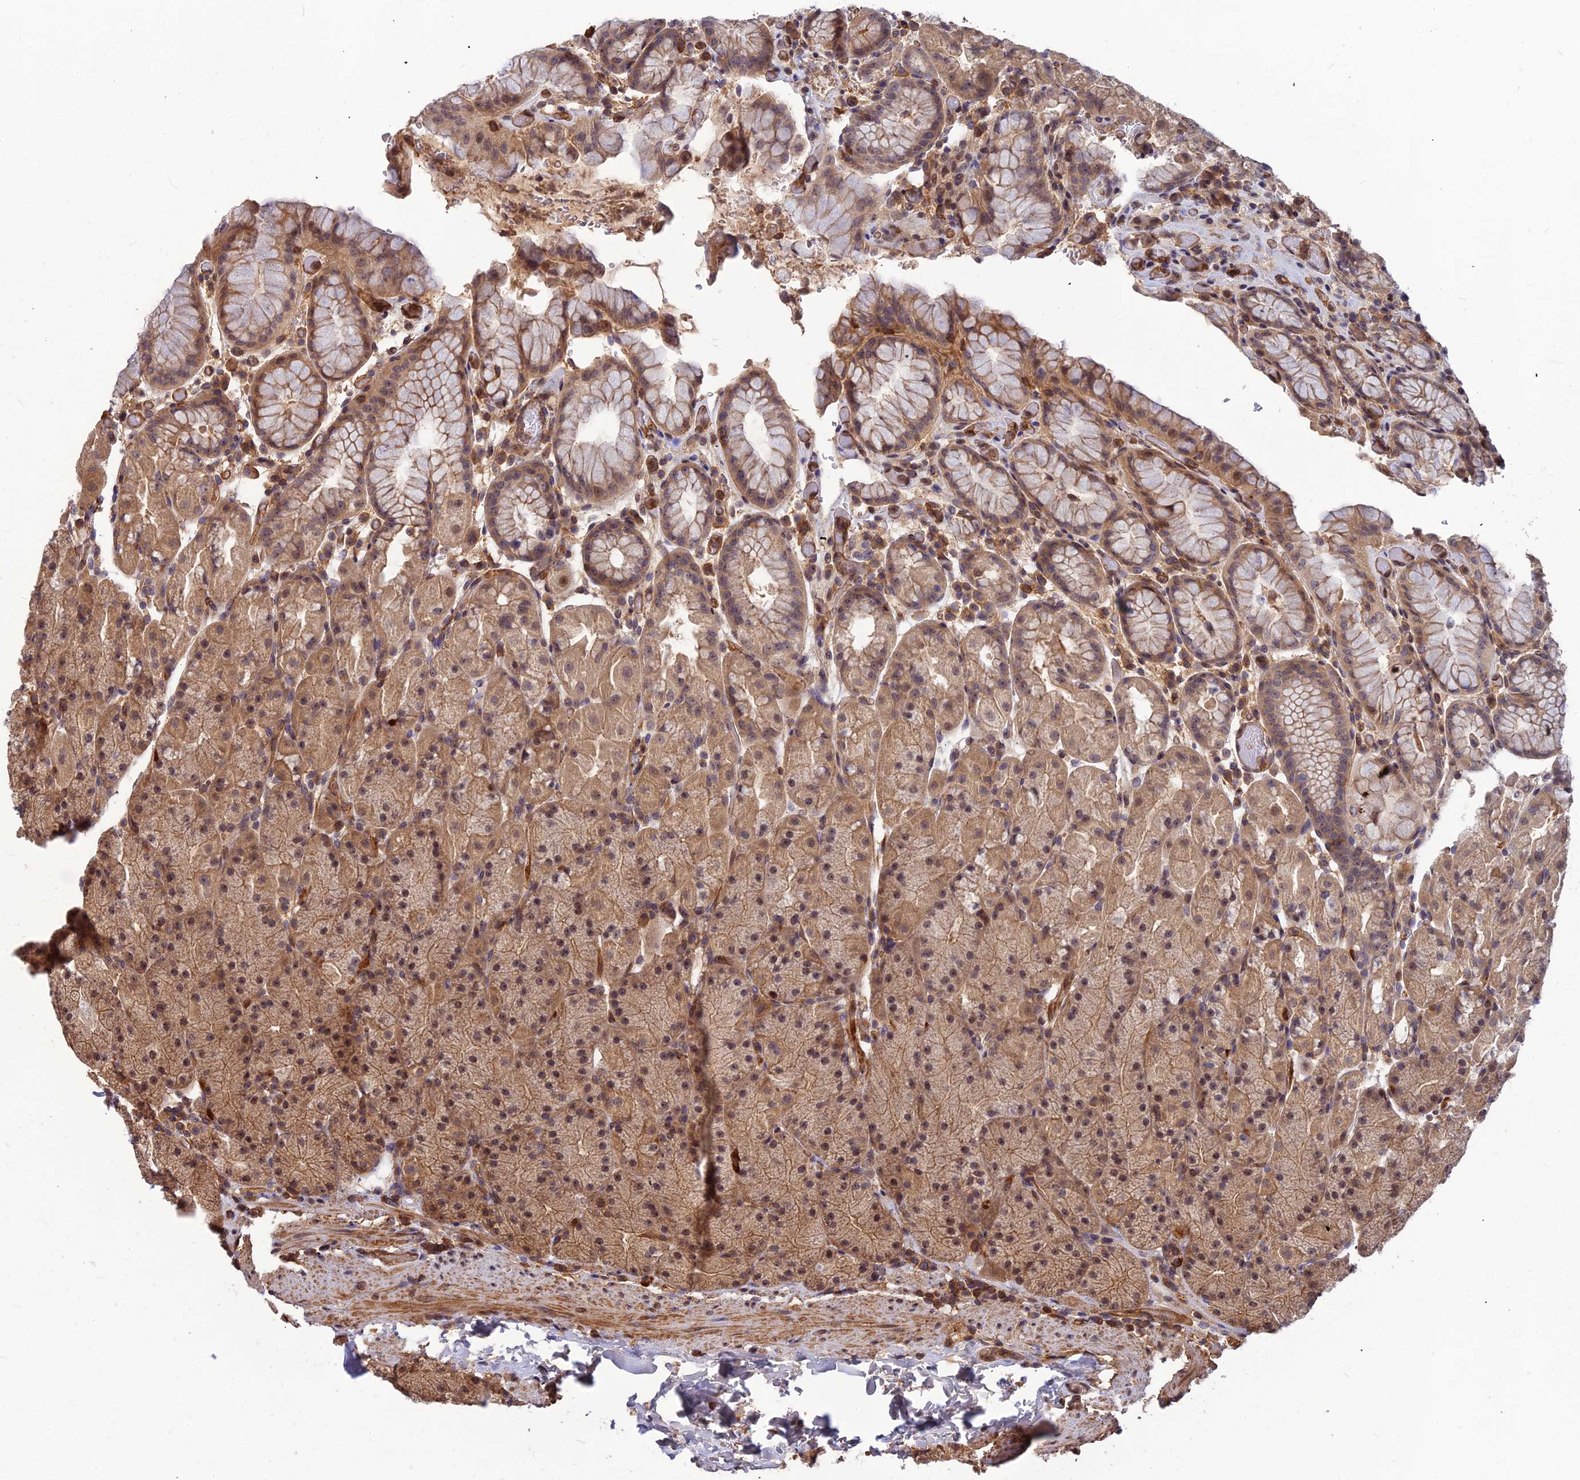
{"staining": {"intensity": "moderate", "quantity": ">75%", "location": "cytoplasmic/membranous,nuclear"}, "tissue": "stomach", "cell_type": "Glandular cells", "image_type": "normal", "snomed": [{"axis": "morphology", "description": "Normal tissue, NOS"}, {"axis": "topography", "description": "Stomach, upper"}, {"axis": "topography", "description": "Stomach, lower"}], "caption": "A brown stain highlights moderate cytoplasmic/membranous,nuclear positivity of a protein in glandular cells of benign stomach.", "gene": "ZNF467", "patient": {"sex": "male", "age": 67}}